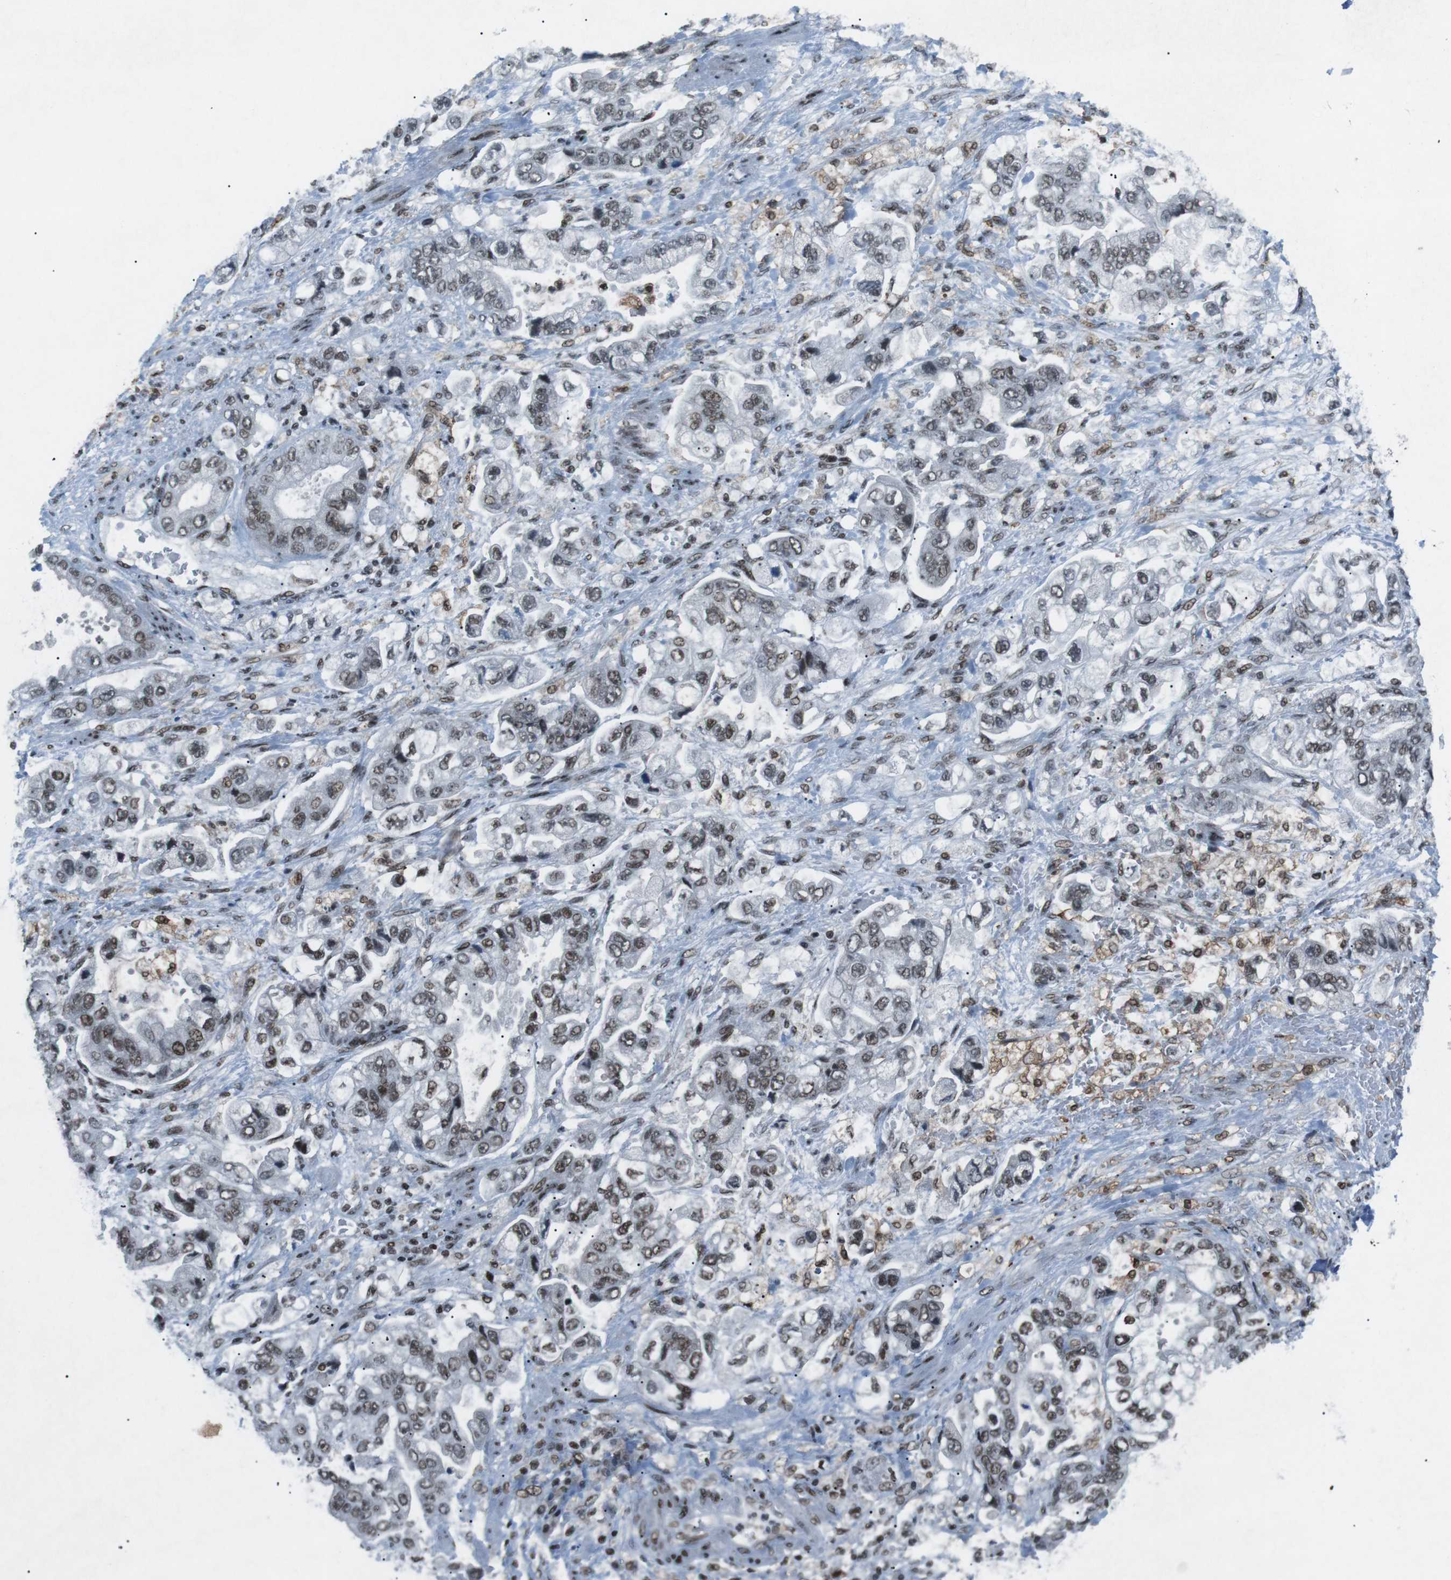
{"staining": {"intensity": "moderate", "quantity": "25%-75%", "location": "nuclear"}, "tissue": "stomach cancer", "cell_type": "Tumor cells", "image_type": "cancer", "snomed": [{"axis": "morphology", "description": "Normal tissue, NOS"}, {"axis": "morphology", "description": "Adenocarcinoma, NOS"}, {"axis": "topography", "description": "Stomach"}], "caption": "Human stomach cancer stained with a brown dye shows moderate nuclear positive staining in about 25%-75% of tumor cells.", "gene": "TAF1", "patient": {"sex": "male", "age": 62}}